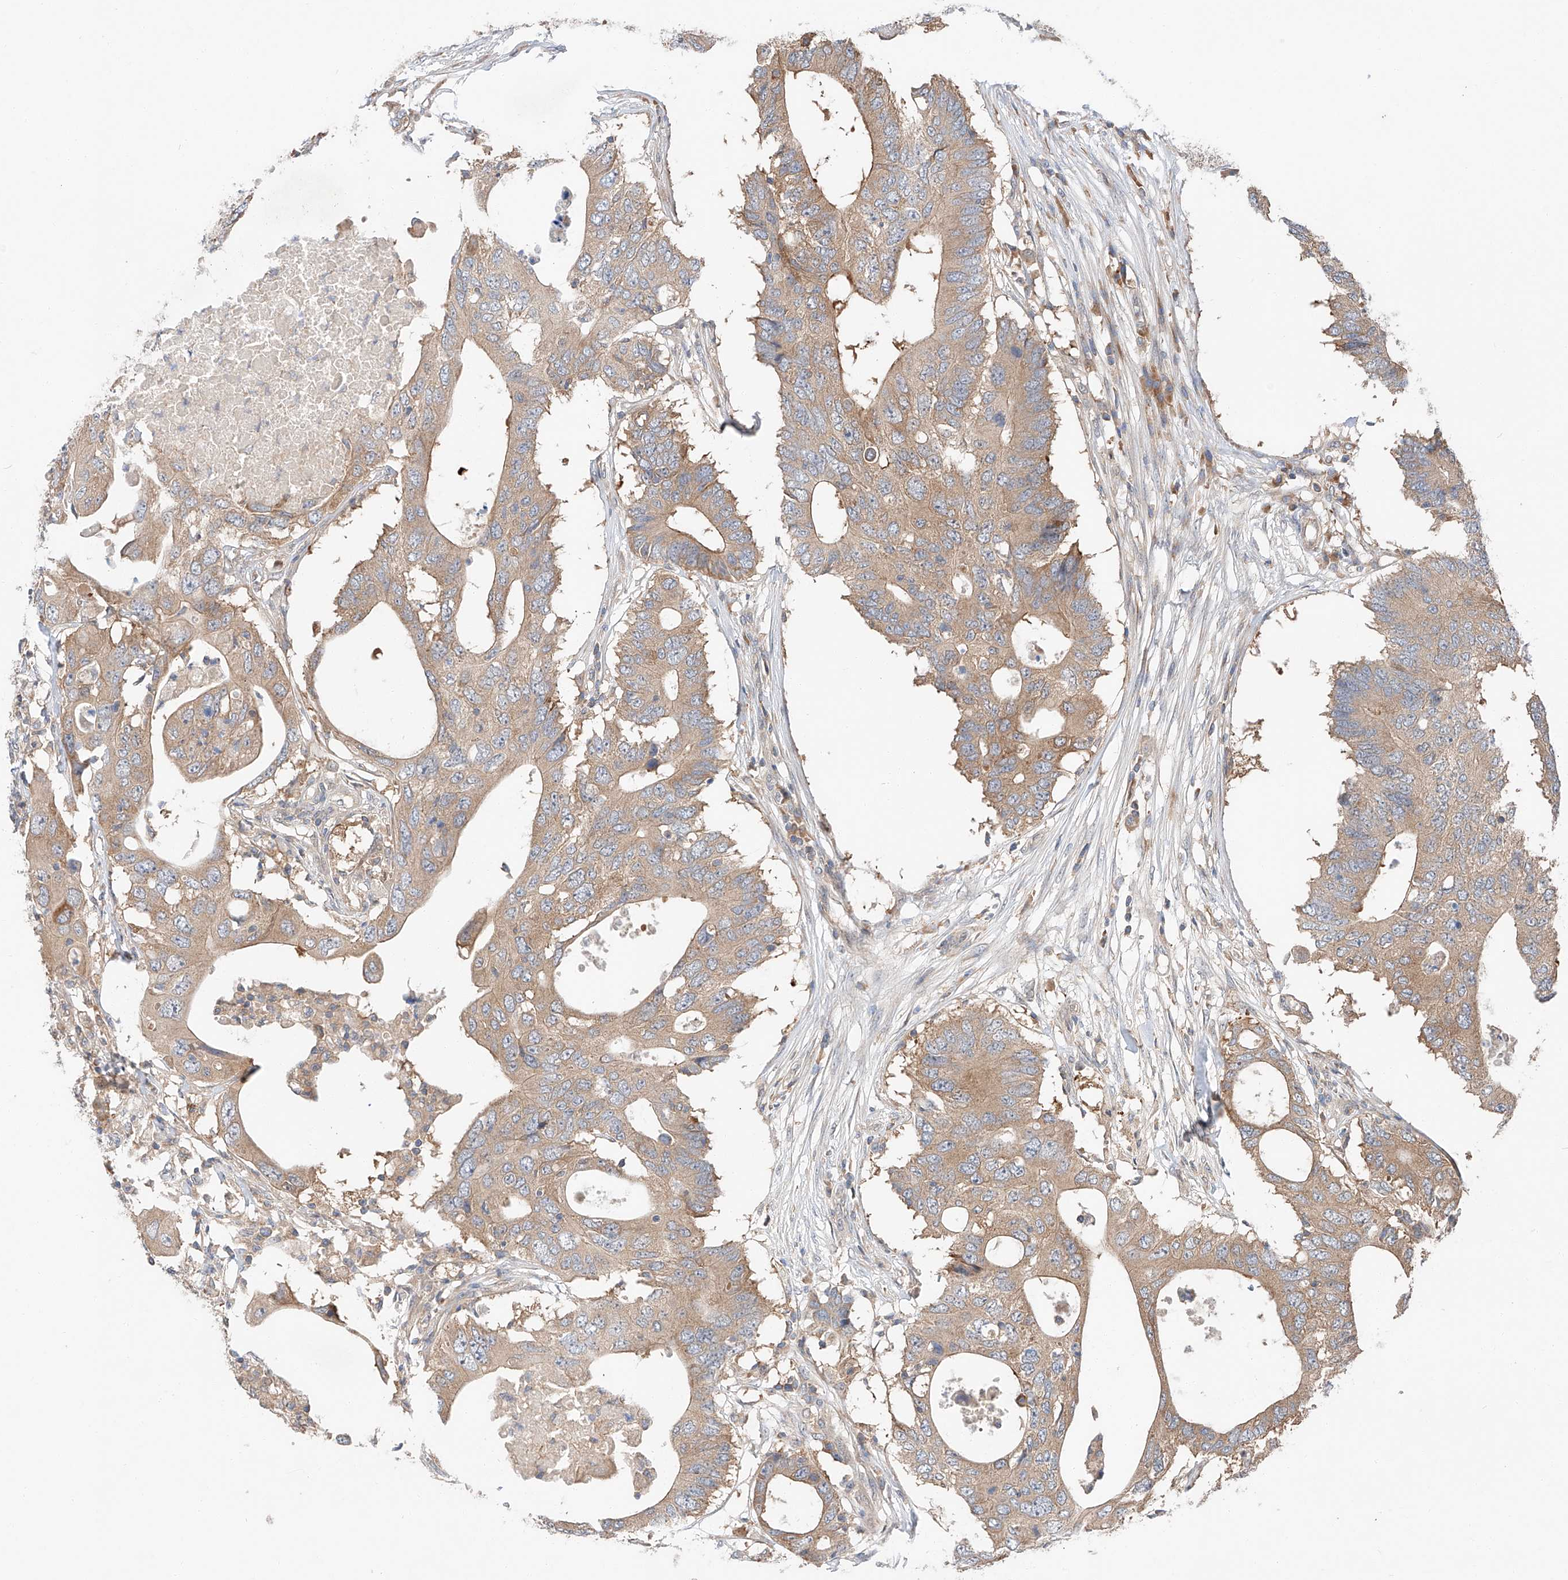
{"staining": {"intensity": "weak", "quantity": ">75%", "location": "cytoplasmic/membranous"}, "tissue": "colorectal cancer", "cell_type": "Tumor cells", "image_type": "cancer", "snomed": [{"axis": "morphology", "description": "Adenocarcinoma, NOS"}, {"axis": "topography", "description": "Colon"}], "caption": "About >75% of tumor cells in human colorectal cancer (adenocarcinoma) exhibit weak cytoplasmic/membranous protein staining as visualized by brown immunohistochemical staining.", "gene": "RUSC1", "patient": {"sex": "male", "age": 71}}